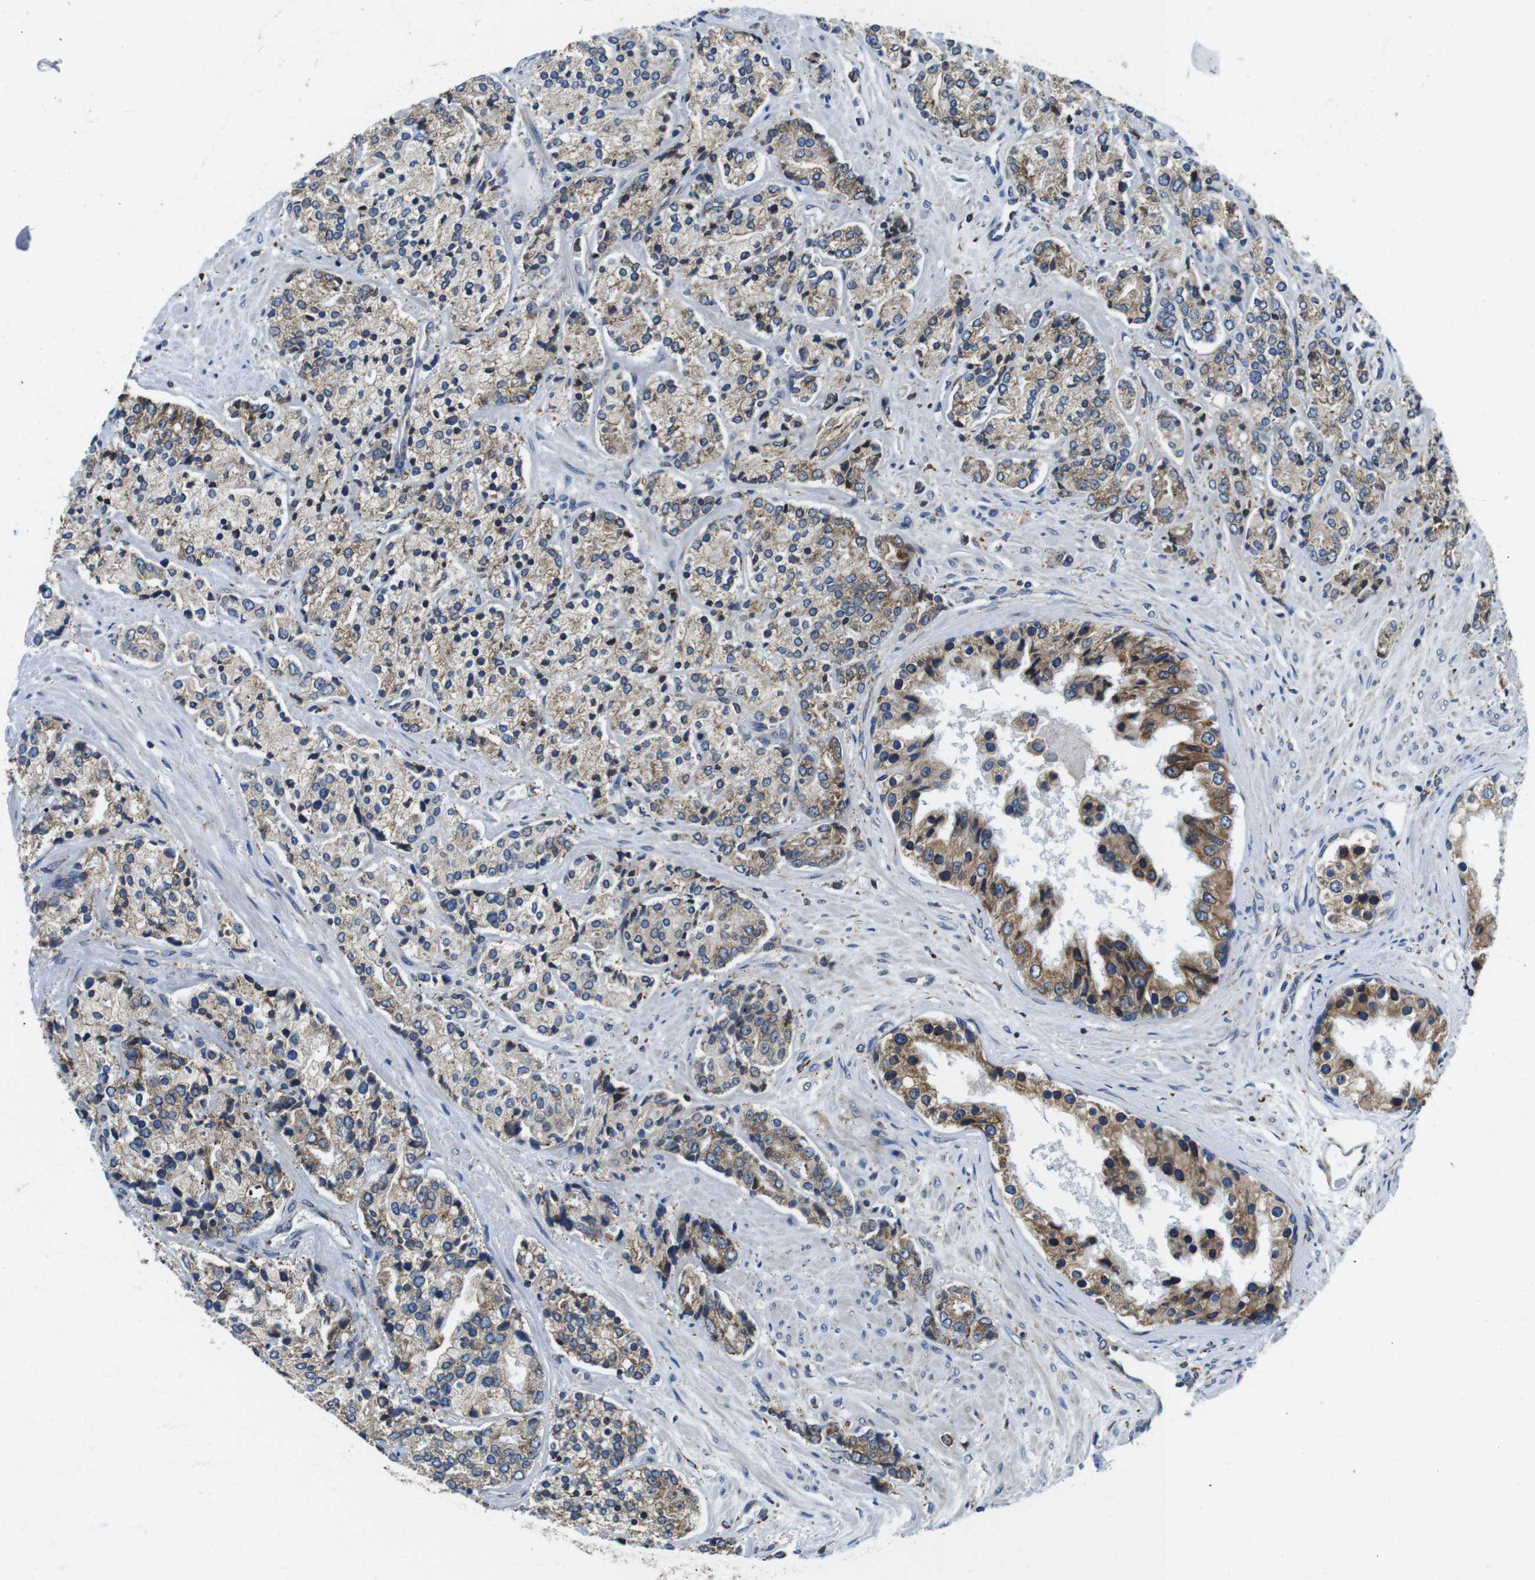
{"staining": {"intensity": "weak", "quantity": ">75%", "location": "cytoplasmic/membranous"}, "tissue": "prostate cancer", "cell_type": "Tumor cells", "image_type": "cancer", "snomed": [{"axis": "morphology", "description": "Adenocarcinoma, High grade"}, {"axis": "topography", "description": "Prostate"}], "caption": "There is low levels of weak cytoplasmic/membranous expression in tumor cells of prostate high-grade adenocarcinoma, as demonstrated by immunohistochemical staining (brown color).", "gene": "UGGT1", "patient": {"sex": "male", "age": 71}}